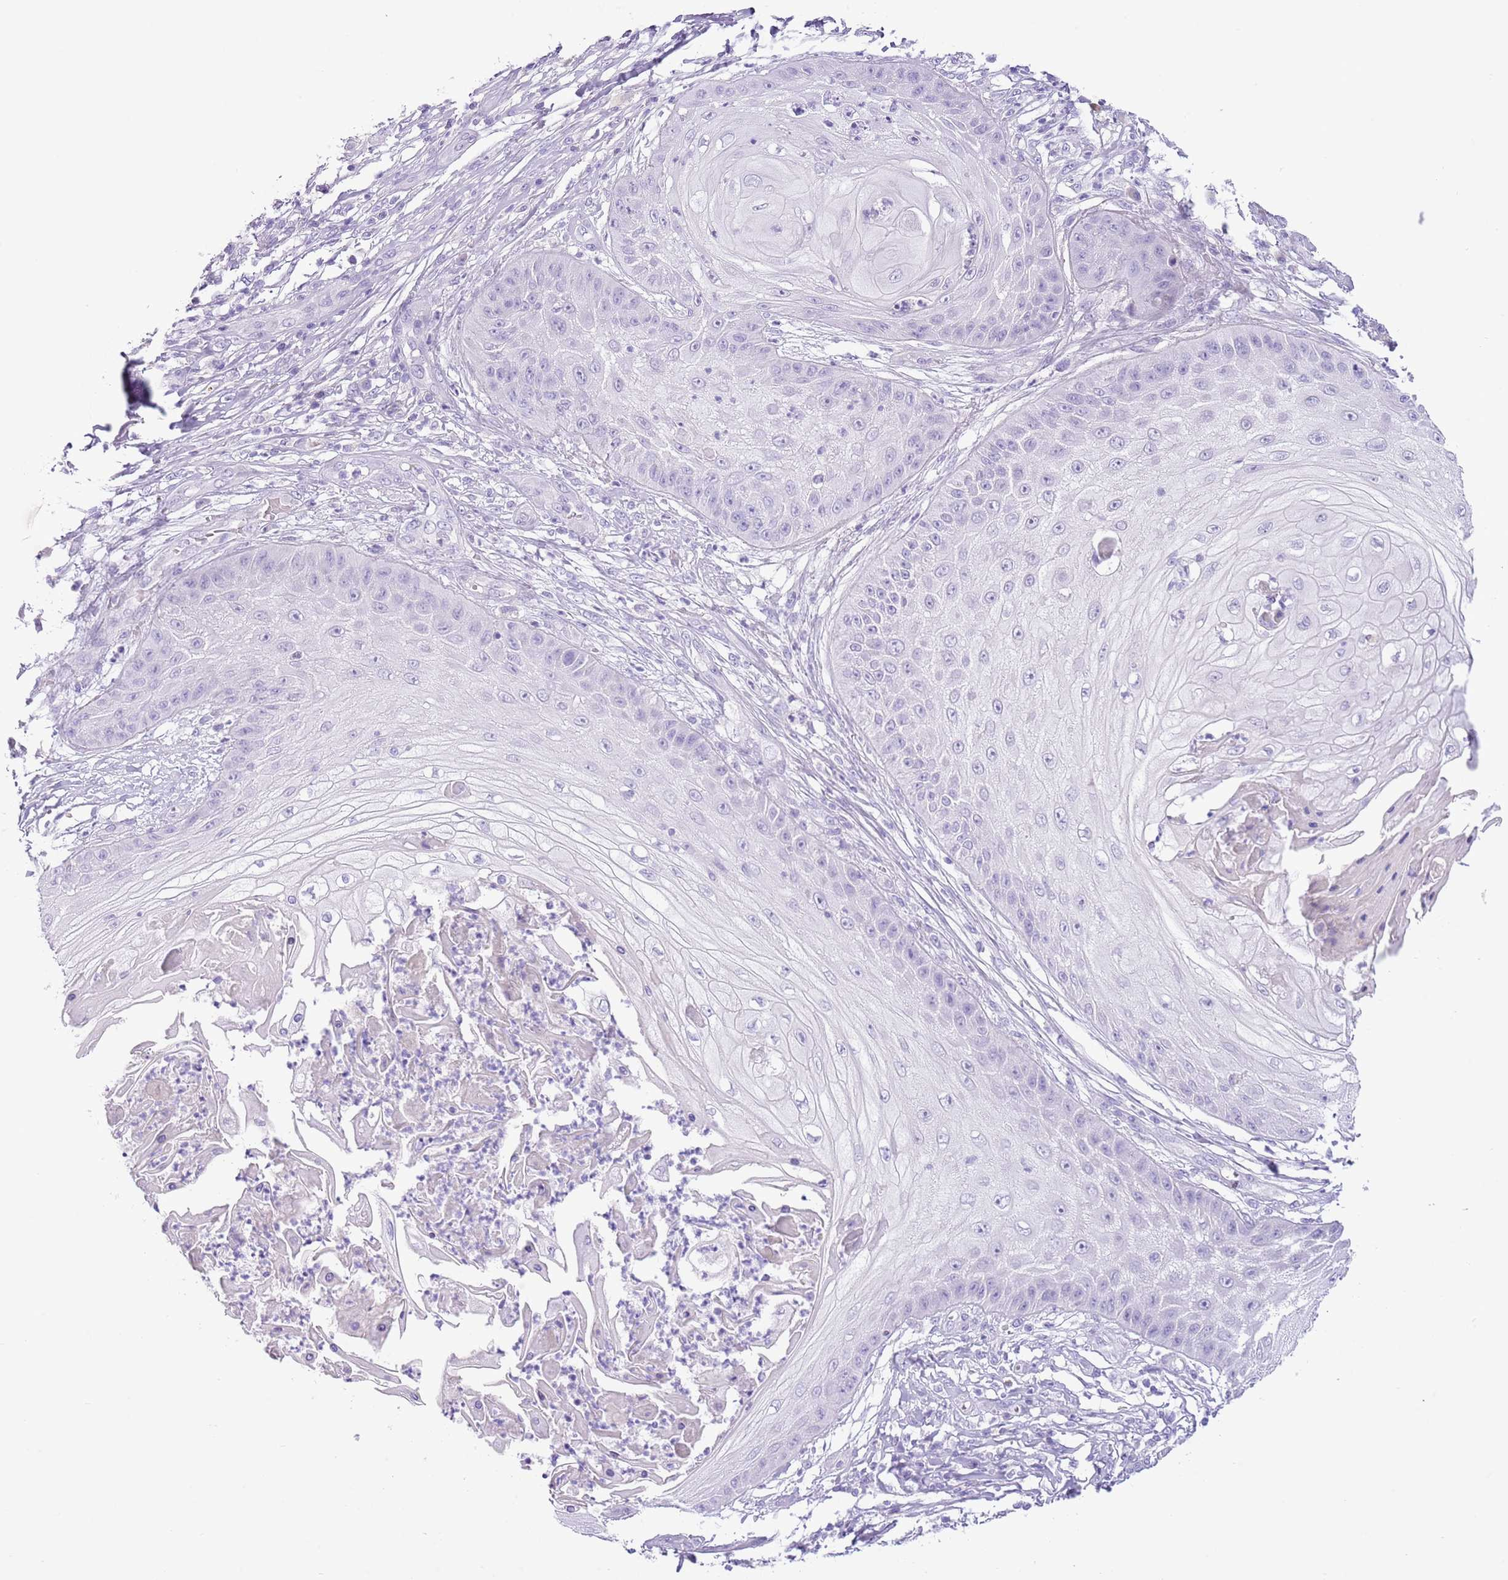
{"staining": {"intensity": "negative", "quantity": "none", "location": "none"}, "tissue": "skin cancer", "cell_type": "Tumor cells", "image_type": "cancer", "snomed": [{"axis": "morphology", "description": "Squamous cell carcinoma, NOS"}, {"axis": "topography", "description": "Skin"}], "caption": "The micrograph demonstrates no significant positivity in tumor cells of squamous cell carcinoma (skin).", "gene": "TOX2", "patient": {"sex": "male", "age": 70}}